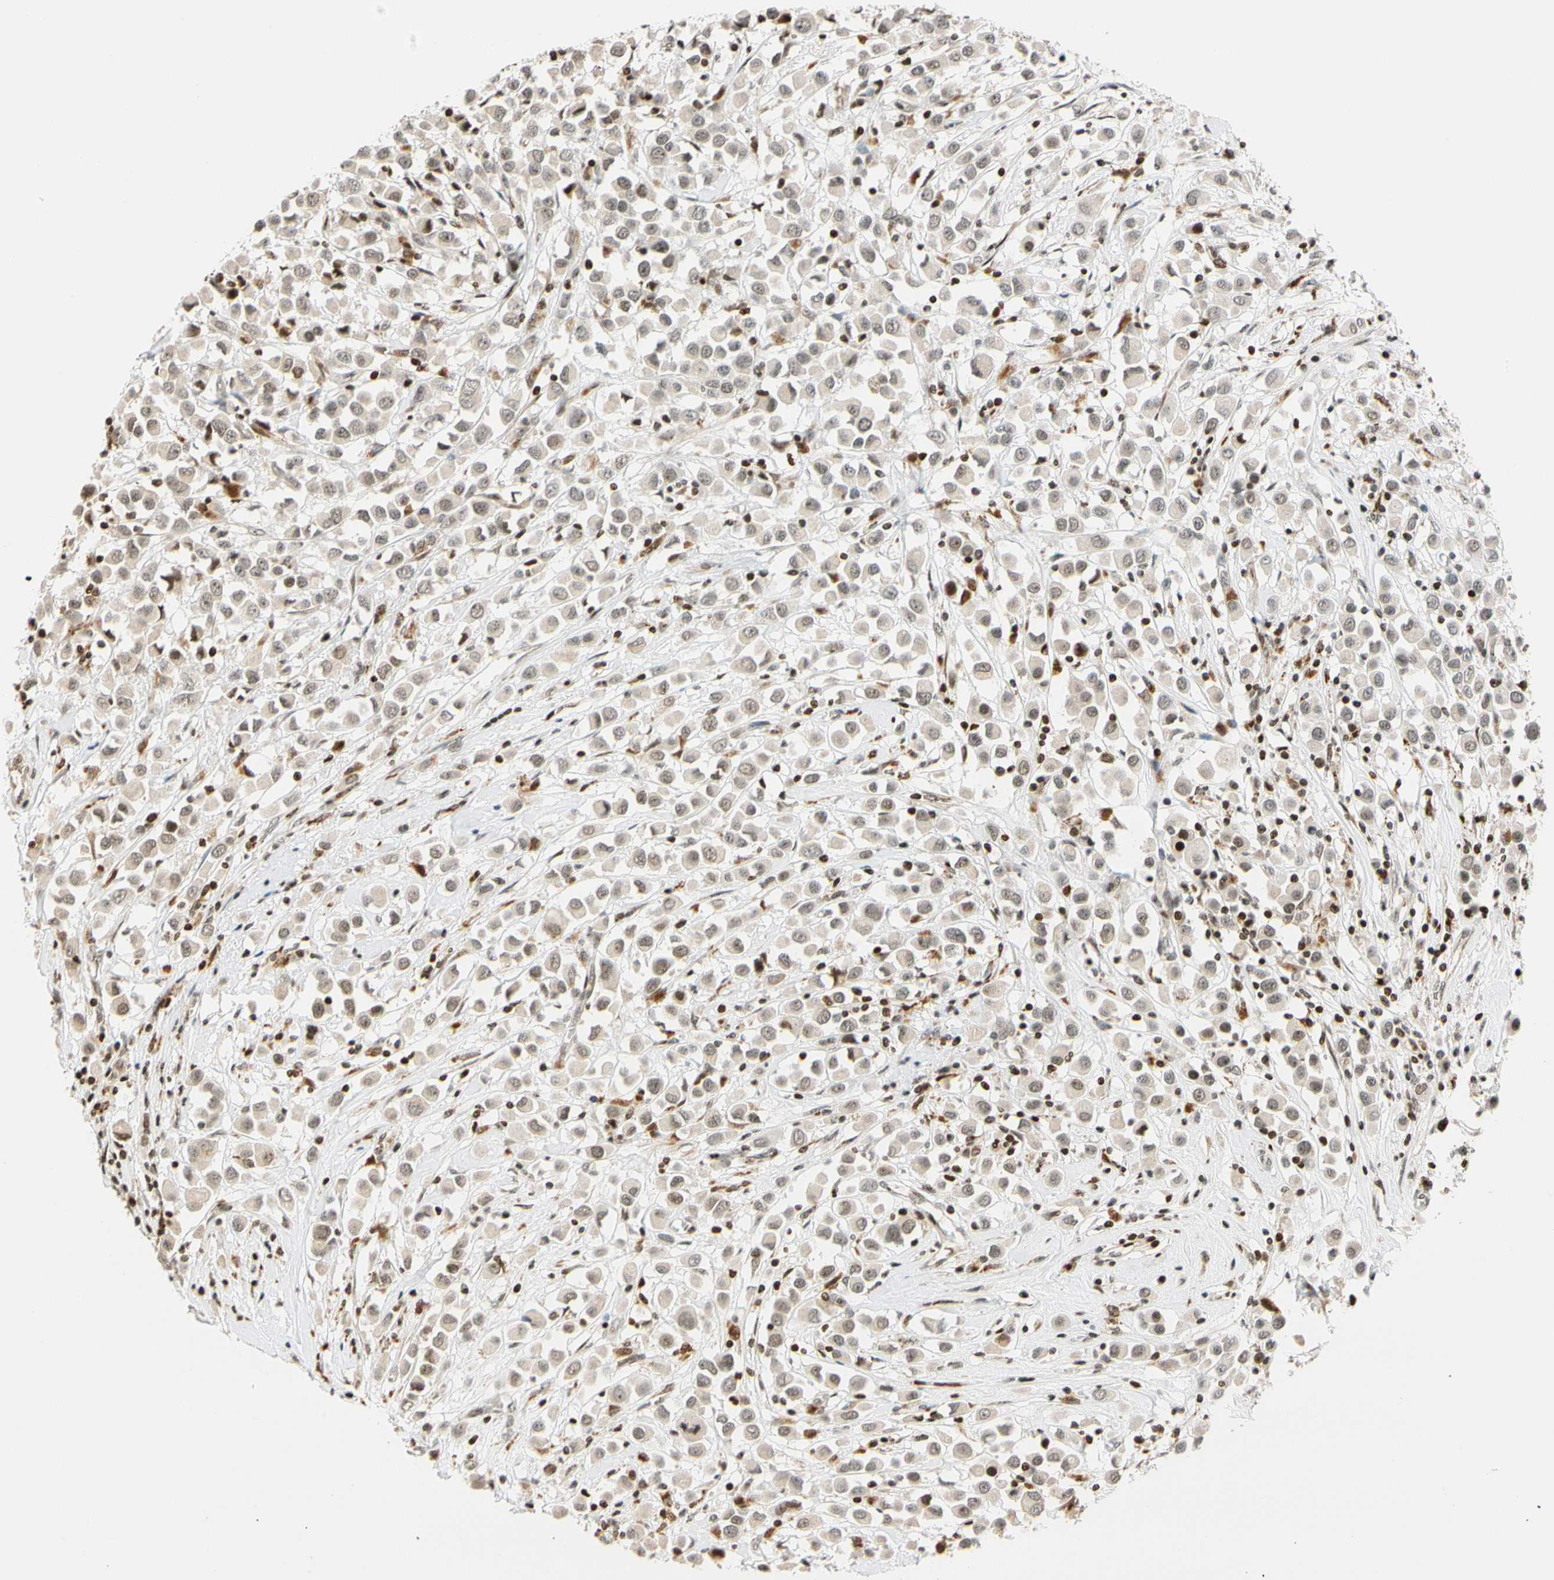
{"staining": {"intensity": "weak", "quantity": "<25%", "location": "cytoplasmic/membranous,nuclear"}, "tissue": "breast cancer", "cell_type": "Tumor cells", "image_type": "cancer", "snomed": [{"axis": "morphology", "description": "Duct carcinoma"}, {"axis": "topography", "description": "Breast"}], "caption": "An image of human intraductal carcinoma (breast) is negative for staining in tumor cells.", "gene": "CDK7", "patient": {"sex": "female", "age": 61}}